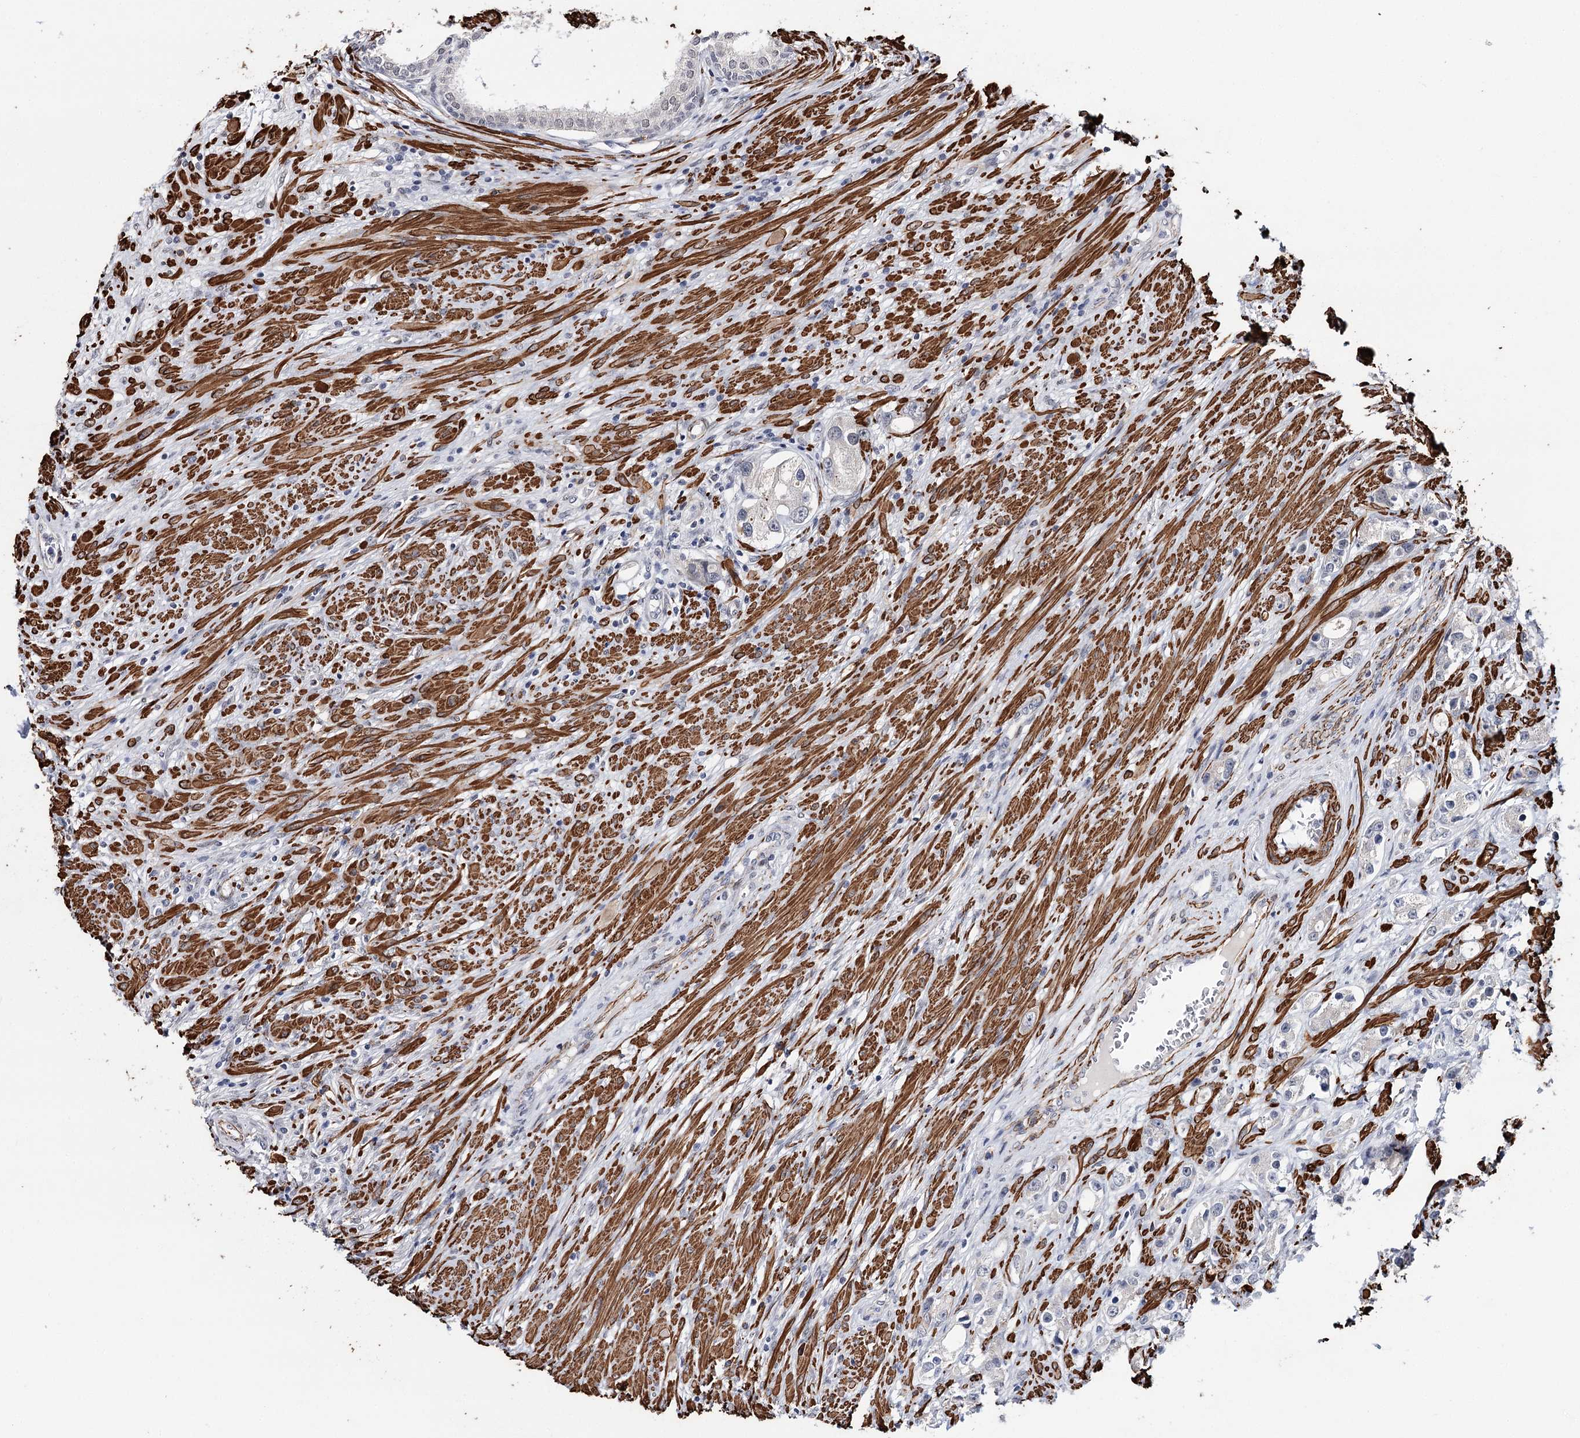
{"staining": {"intensity": "negative", "quantity": "none", "location": "none"}, "tissue": "prostate cancer", "cell_type": "Tumor cells", "image_type": "cancer", "snomed": [{"axis": "morphology", "description": "Adenocarcinoma, High grade"}, {"axis": "topography", "description": "Prostate"}], "caption": "There is no significant staining in tumor cells of high-grade adenocarcinoma (prostate).", "gene": "CFAP46", "patient": {"sex": "male", "age": 63}}